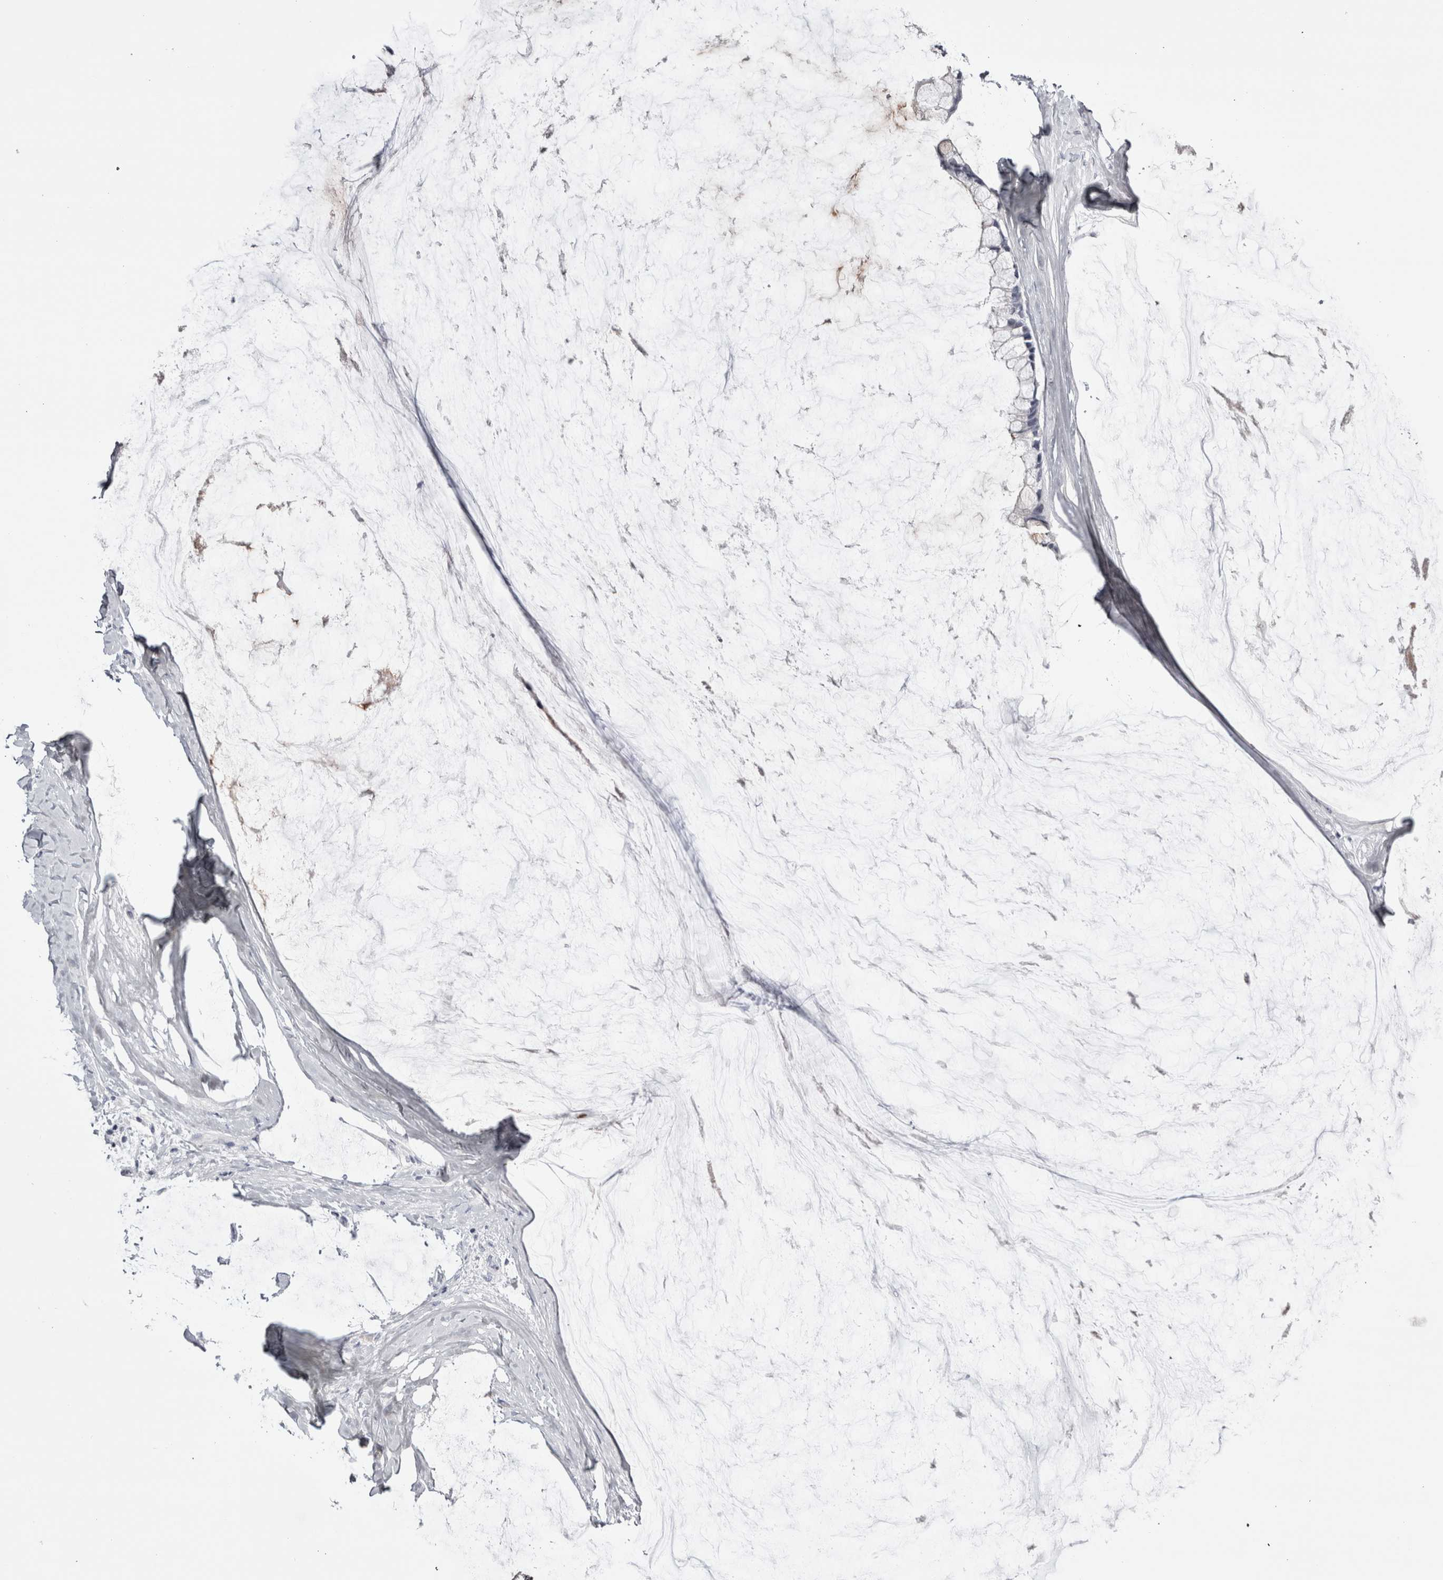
{"staining": {"intensity": "negative", "quantity": "none", "location": "none"}, "tissue": "ovarian cancer", "cell_type": "Tumor cells", "image_type": "cancer", "snomed": [{"axis": "morphology", "description": "Cystadenocarcinoma, mucinous, NOS"}, {"axis": "topography", "description": "Ovary"}], "caption": "This is an immunohistochemistry image of human ovarian cancer. There is no staining in tumor cells.", "gene": "FNDC8", "patient": {"sex": "female", "age": 39}}